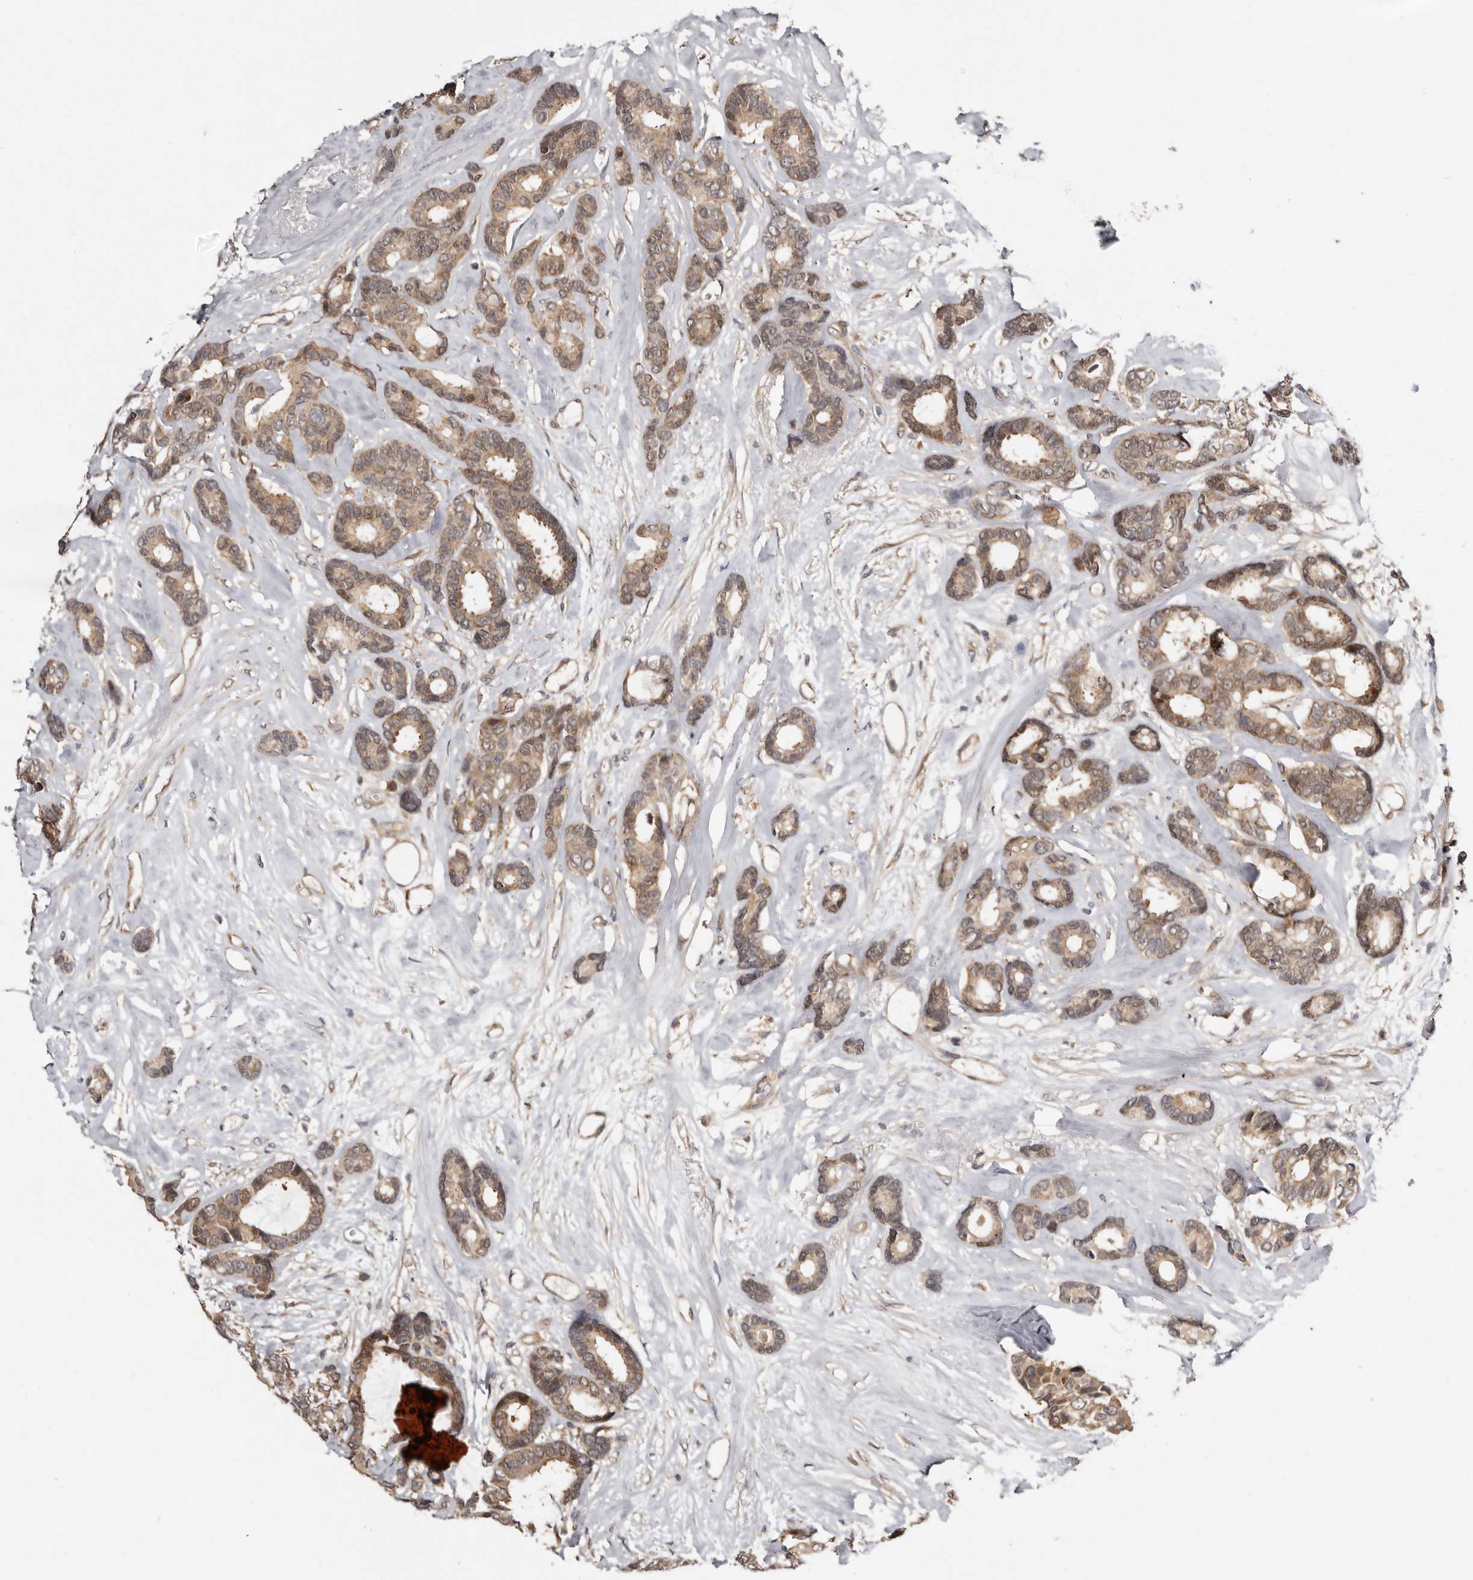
{"staining": {"intensity": "moderate", "quantity": ">75%", "location": "cytoplasmic/membranous,nuclear"}, "tissue": "breast cancer", "cell_type": "Tumor cells", "image_type": "cancer", "snomed": [{"axis": "morphology", "description": "Duct carcinoma"}, {"axis": "topography", "description": "Breast"}], "caption": "Human breast intraductal carcinoma stained for a protein (brown) demonstrates moderate cytoplasmic/membranous and nuclear positive expression in about >75% of tumor cells.", "gene": "SBDS", "patient": {"sex": "female", "age": 87}}